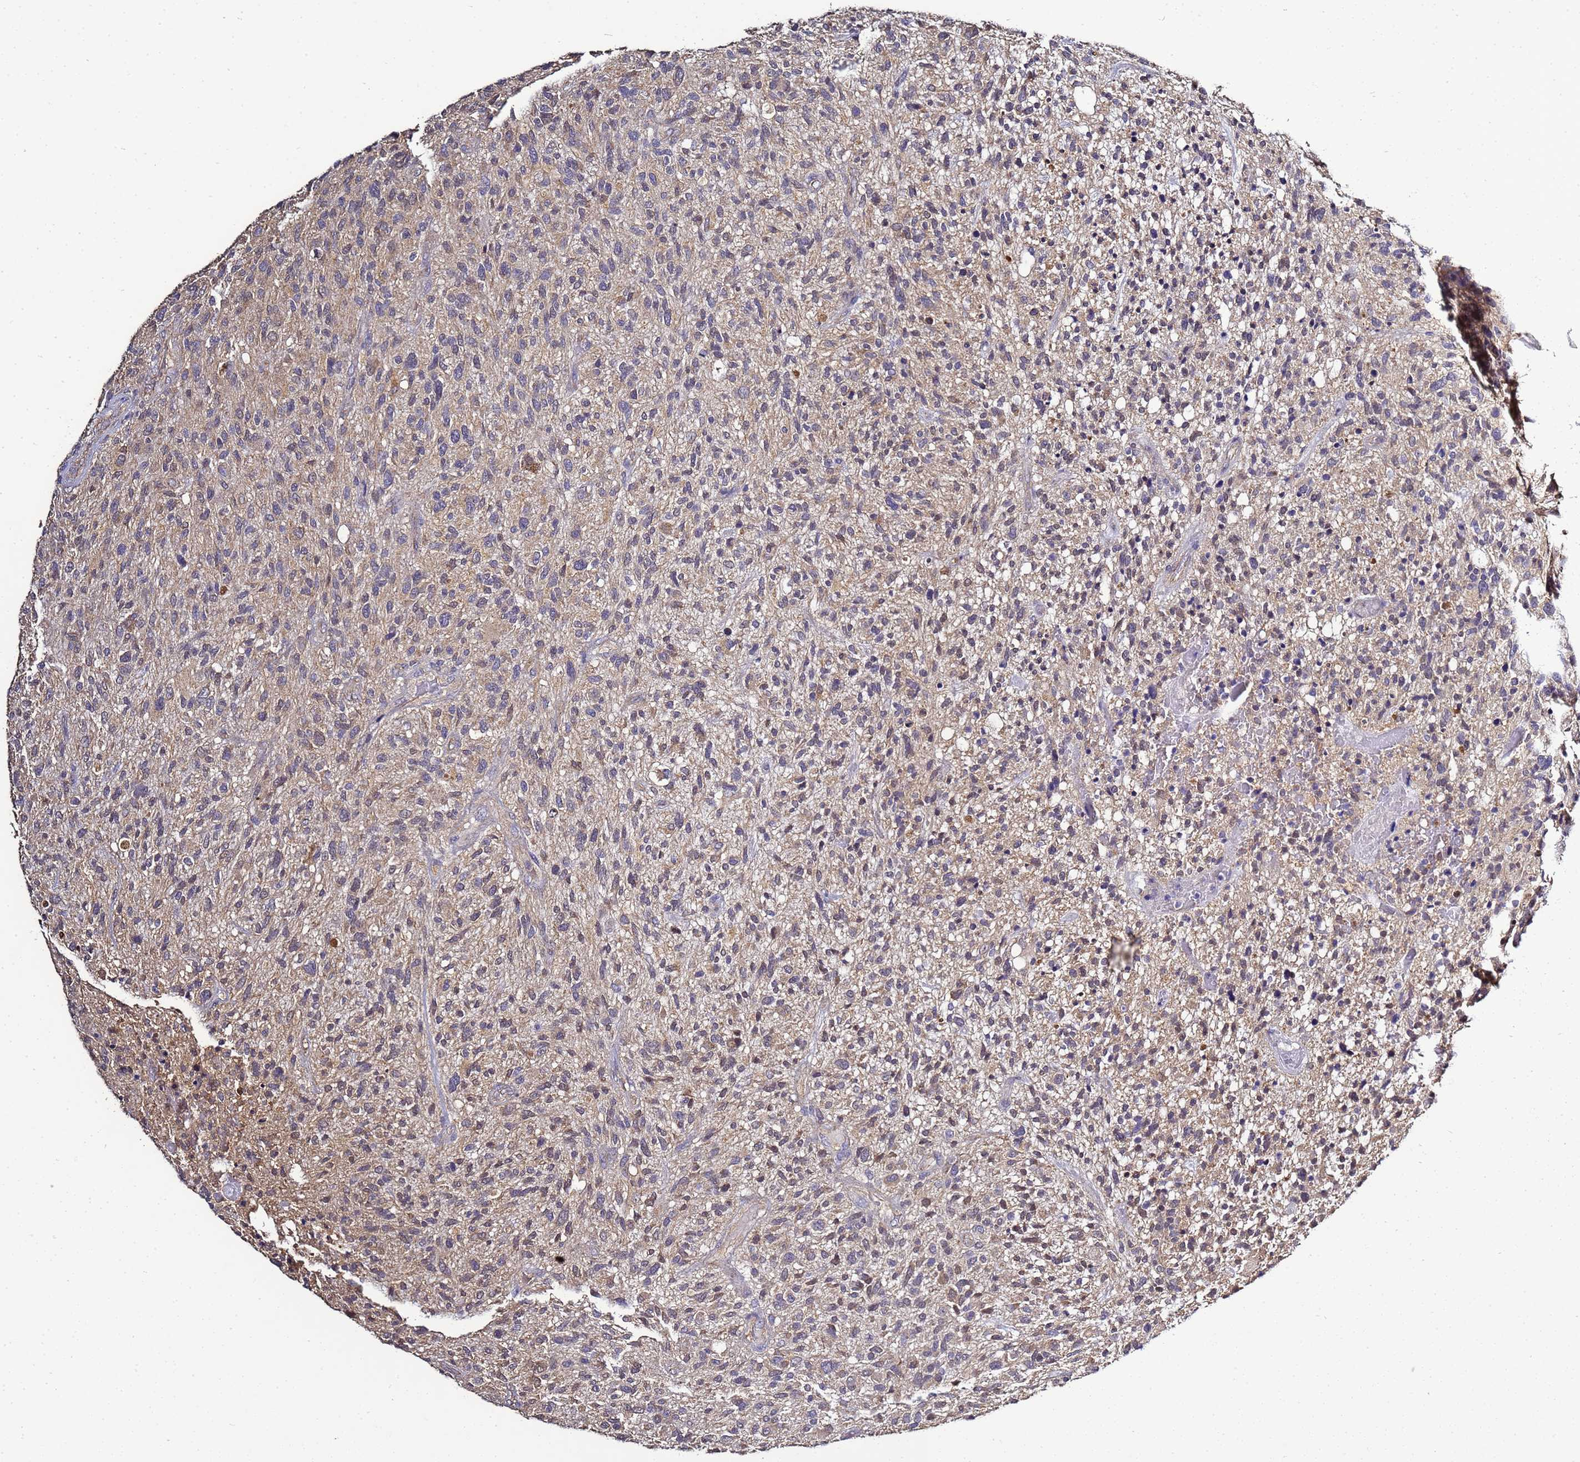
{"staining": {"intensity": "weak", "quantity": "<25%", "location": "cytoplasmic/membranous"}, "tissue": "glioma", "cell_type": "Tumor cells", "image_type": "cancer", "snomed": [{"axis": "morphology", "description": "Glioma, malignant, High grade"}, {"axis": "topography", "description": "Brain"}], "caption": "Immunohistochemistry (IHC) of malignant glioma (high-grade) displays no staining in tumor cells.", "gene": "ENOPH1", "patient": {"sex": "male", "age": 47}}